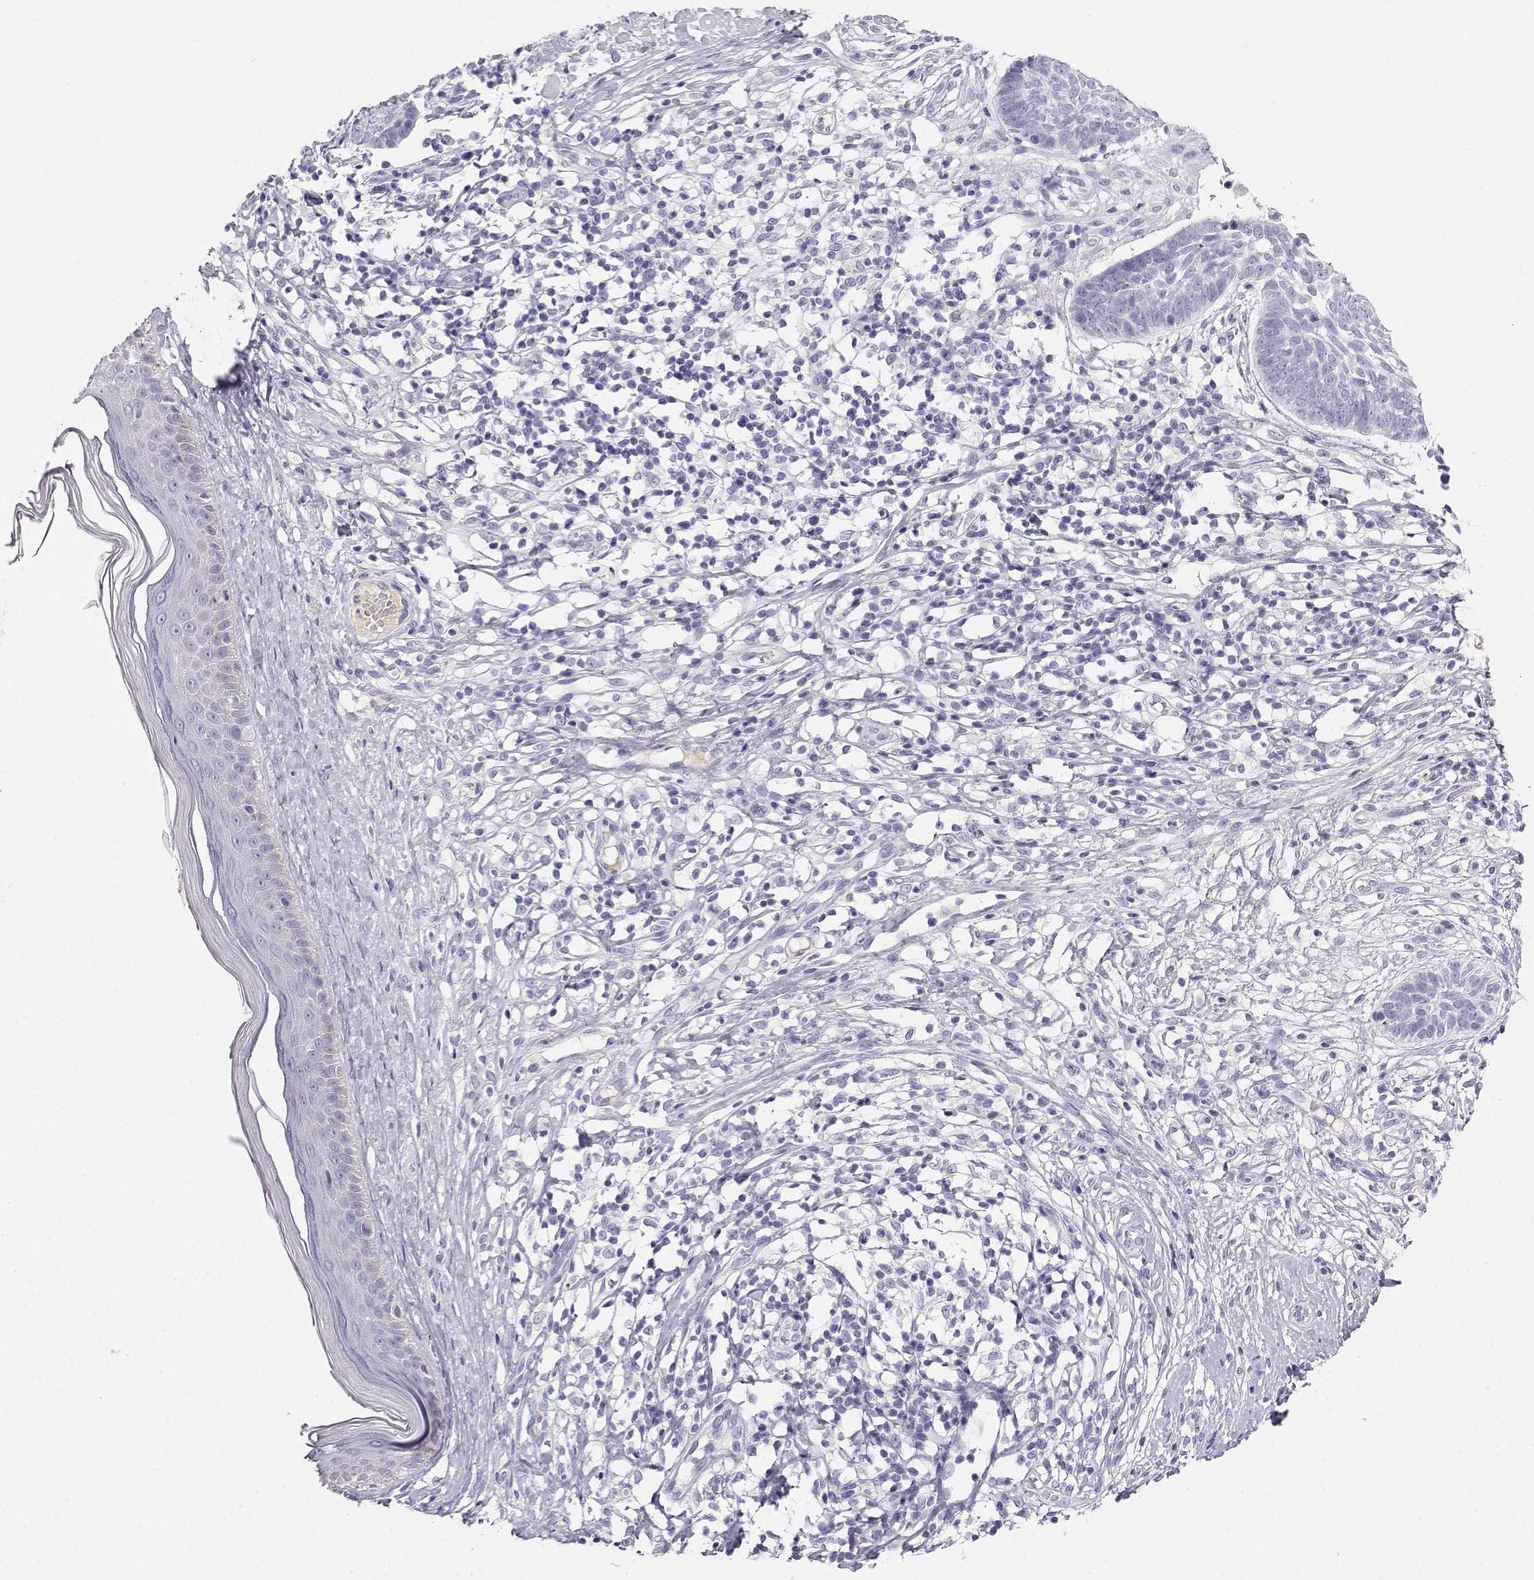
{"staining": {"intensity": "negative", "quantity": "none", "location": "none"}, "tissue": "skin cancer", "cell_type": "Tumor cells", "image_type": "cancer", "snomed": [{"axis": "morphology", "description": "Basal cell carcinoma"}, {"axis": "topography", "description": "Skin"}], "caption": "Photomicrograph shows no significant protein expression in tumor cells of skin cancer. (DAB (3,3'-diaminobenzidine) immunohistochemistry with hematoxylin counter stain).", "gene": "GPR174", "patient": {"sex": "male", "age": 85}}